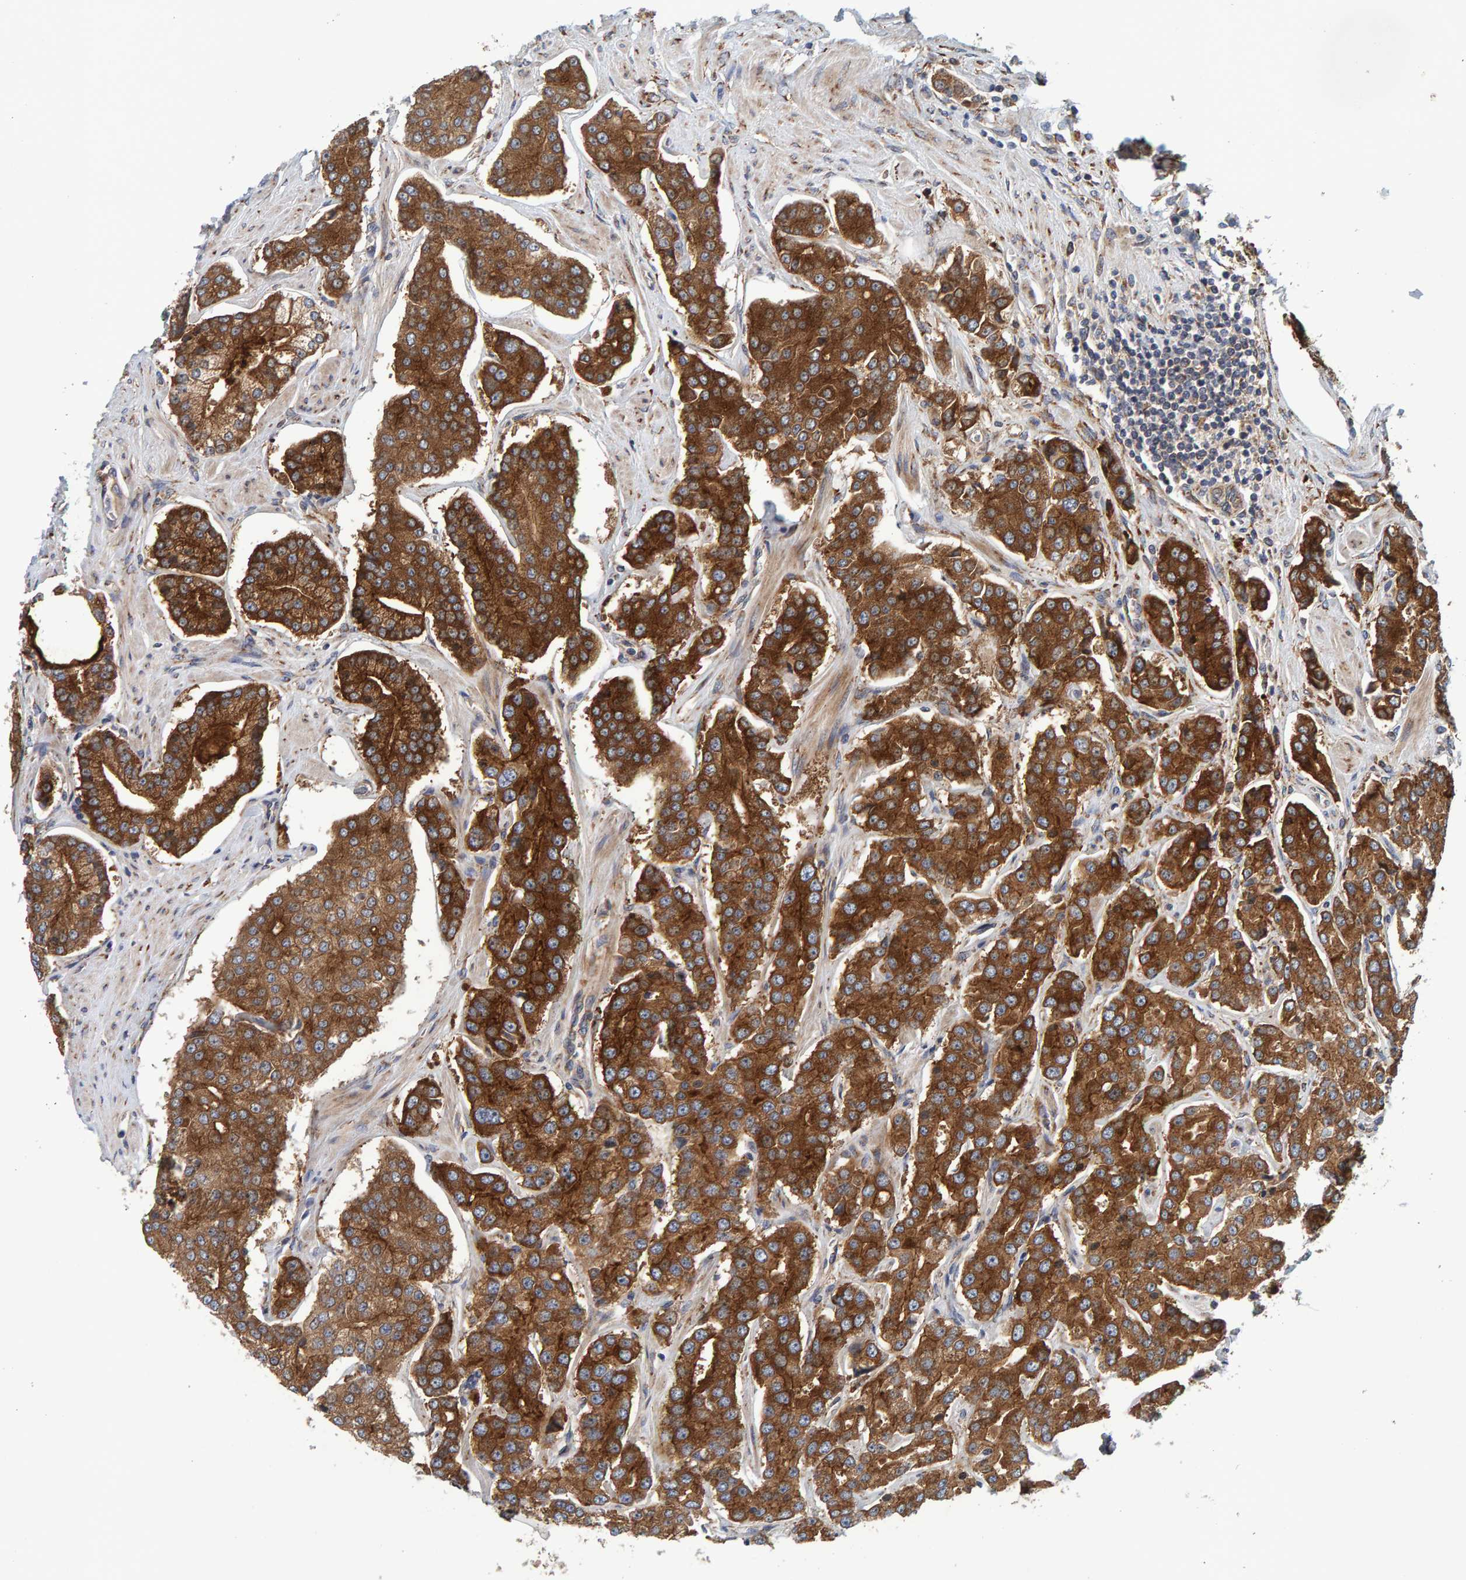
{"staining": {"intensity": "strong", "quantity": ">75%", "location": "cytoplasmic/membranous"}, "tissue": "prostate cancer", "cell_type": "Tumor cells", "image_type": "cancer", "snomed": [{"axis": "morphology", "description": "Adenocarcinoma, High grade"}, {"axis": "topography", "description": "Prostate"}], "caption": "Immunohistochemical staining of prostate cancer (adenocarcinoma (high-grade)) shows high levels of strong cytoplasmic/membranous protein expression in about >75% of tumor cells. The staining is performed using DAB (3,3'-diaminobenzidine) brown chromogen to label protein expression. The nuclei are counter-stained blue using hematoxylin.", "gene": "BAIAP2", "patient": {"sex": "male", "age": 71}}